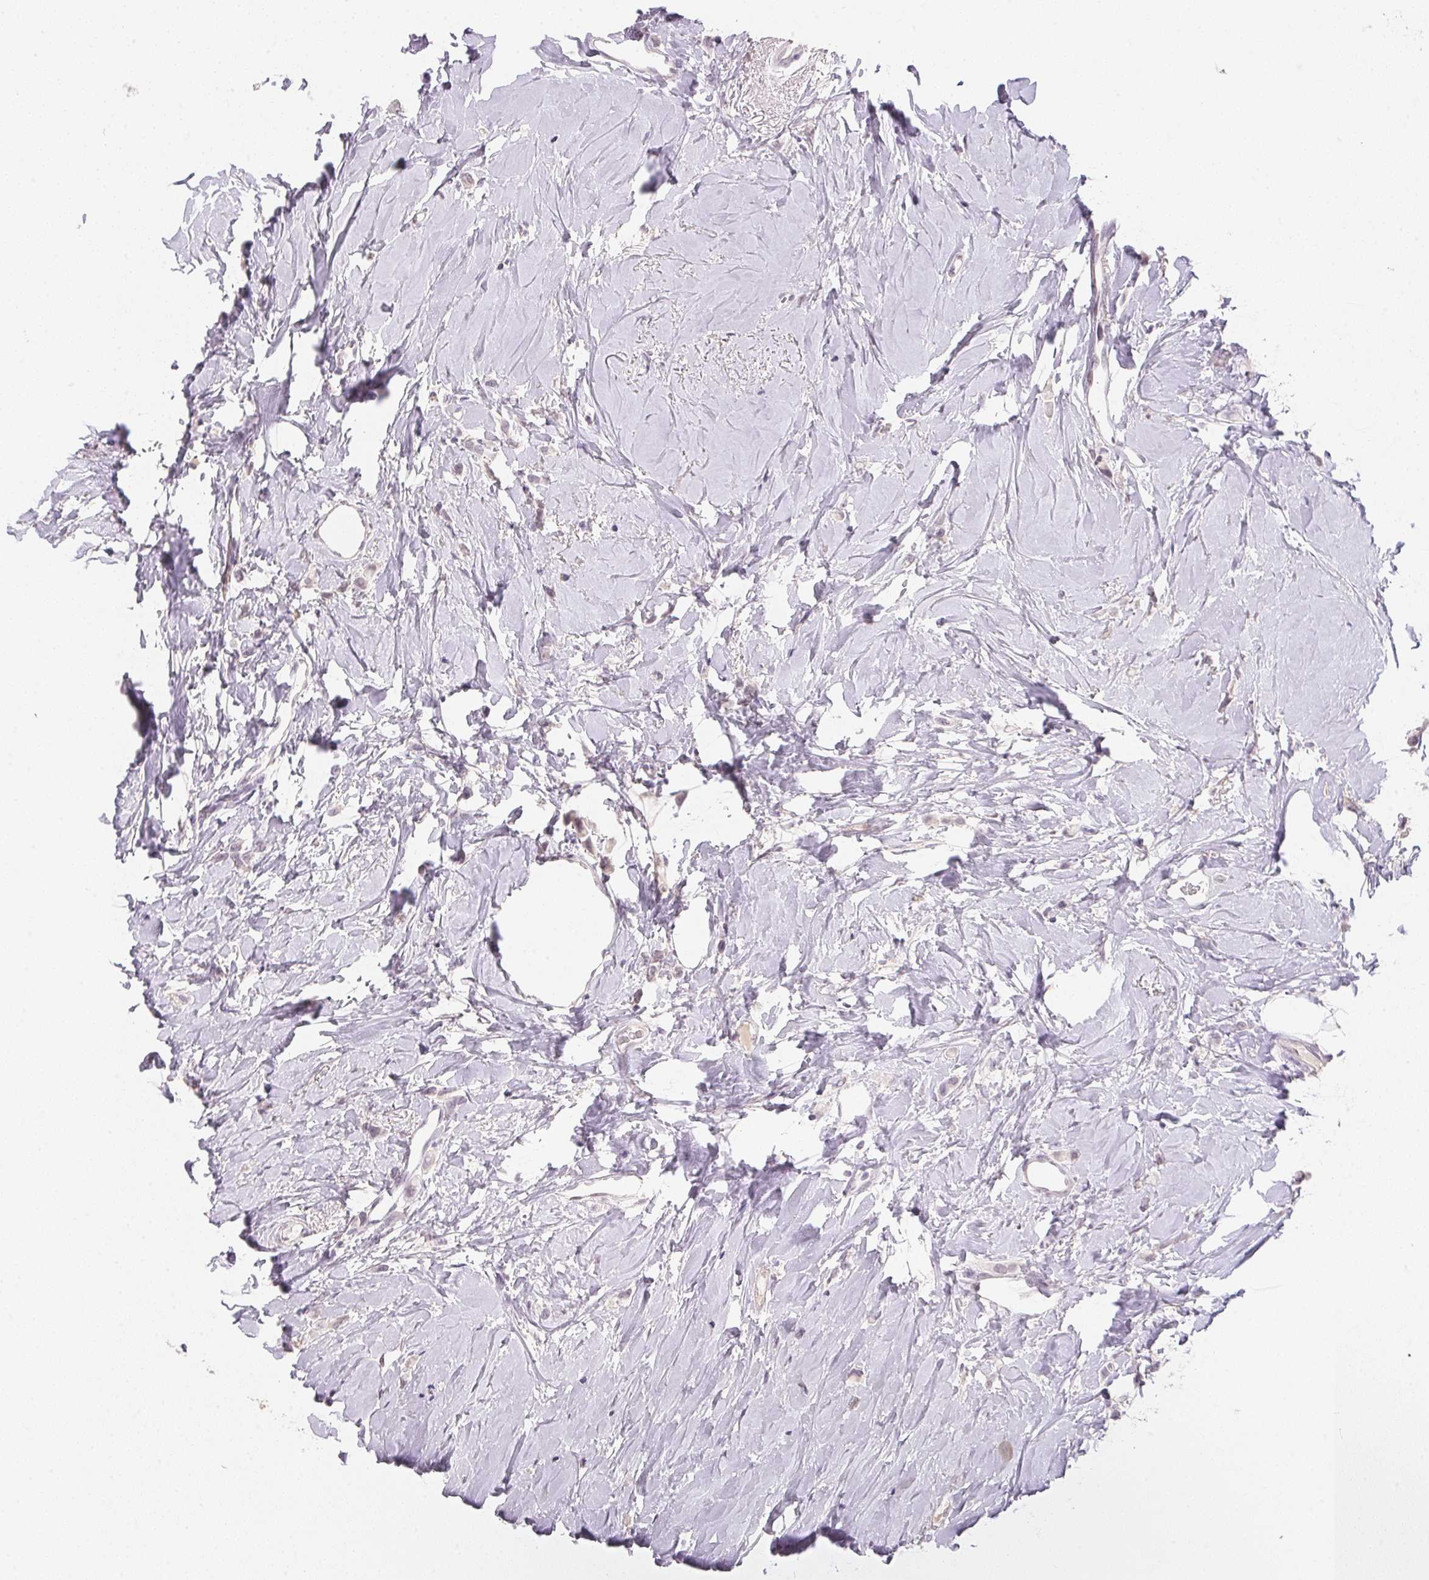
{"staining": {"intensity": "negative", "quantity": "none", "location": "none"}, "tissue": "breast cancer", "cell_type": "Tumor cells", "image_type": "cancer", "snomed": [{"axis": "morphology", "description": "Lobular carcinoma"}, {"axis": "topography", "description": "Breast"}], "caption": "DAB (3,3'-diaminobenzidine) immunohistochemical staining of human breast cancer (lobular carcinoma) demonstrates no significant staining in tumor cells.", "gene": "POLR3G", "patient": {"sex": "female", "age": 66}}